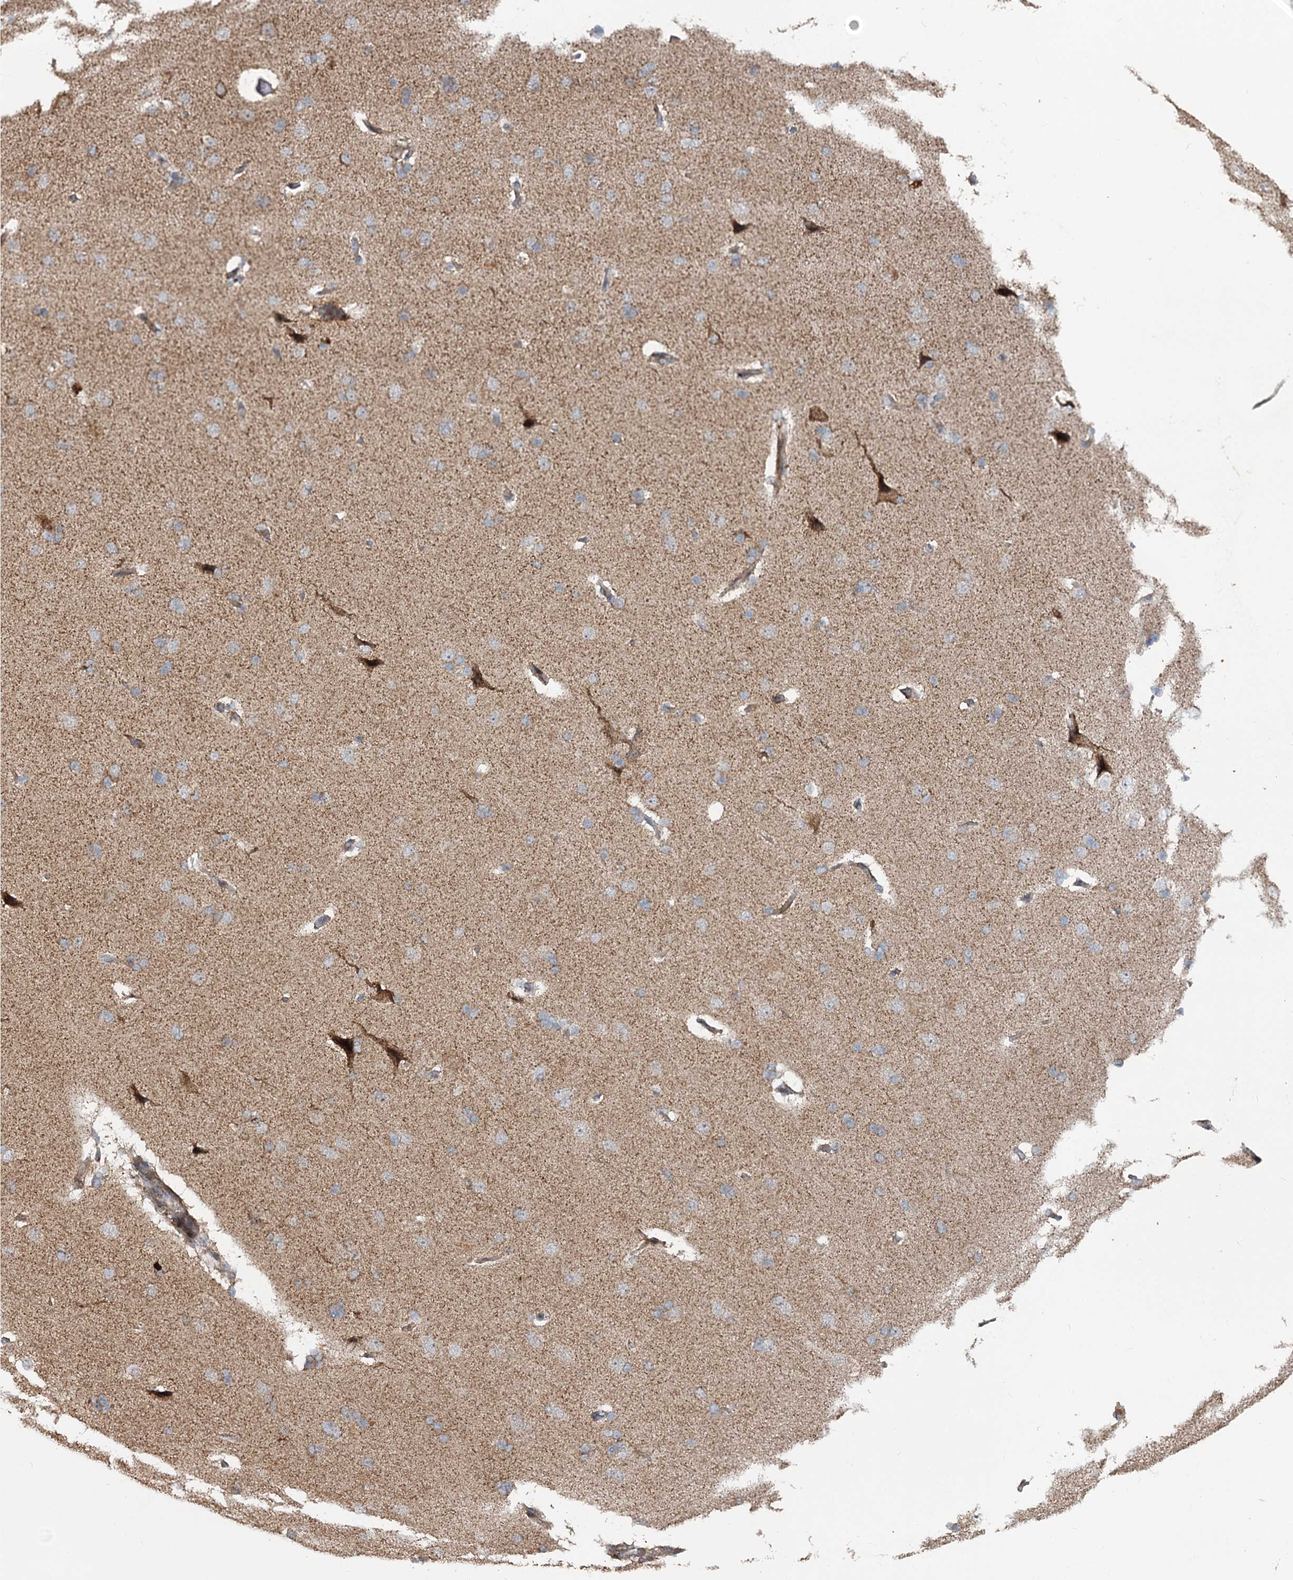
{"staining": {"intensity": "moderate", "quantity": ">75%", "location": "cytoplasmic/membranous"}, "tissue": "cerebral cortex", "cell_type": "Endothelial cells", "image_type": "normal", "snomed": [{"axis": "morphology", "description": "Normal tissue, NOS"}, {"axis": "topography", "description": "Cerebral cortex"}], "caption": "Cerebral cortex was stained to show a protein in brown. There is medium levels of moderate cytoplasmic/membranous positivity in approximately >75% of endothelial cells. The staining was performed using DAB, with brown indicating positive protein expression. Nuclei are stained blue with hematoxylin.", "gene": "MINDY3", "patient": {"sex": "male", "age": 62}}